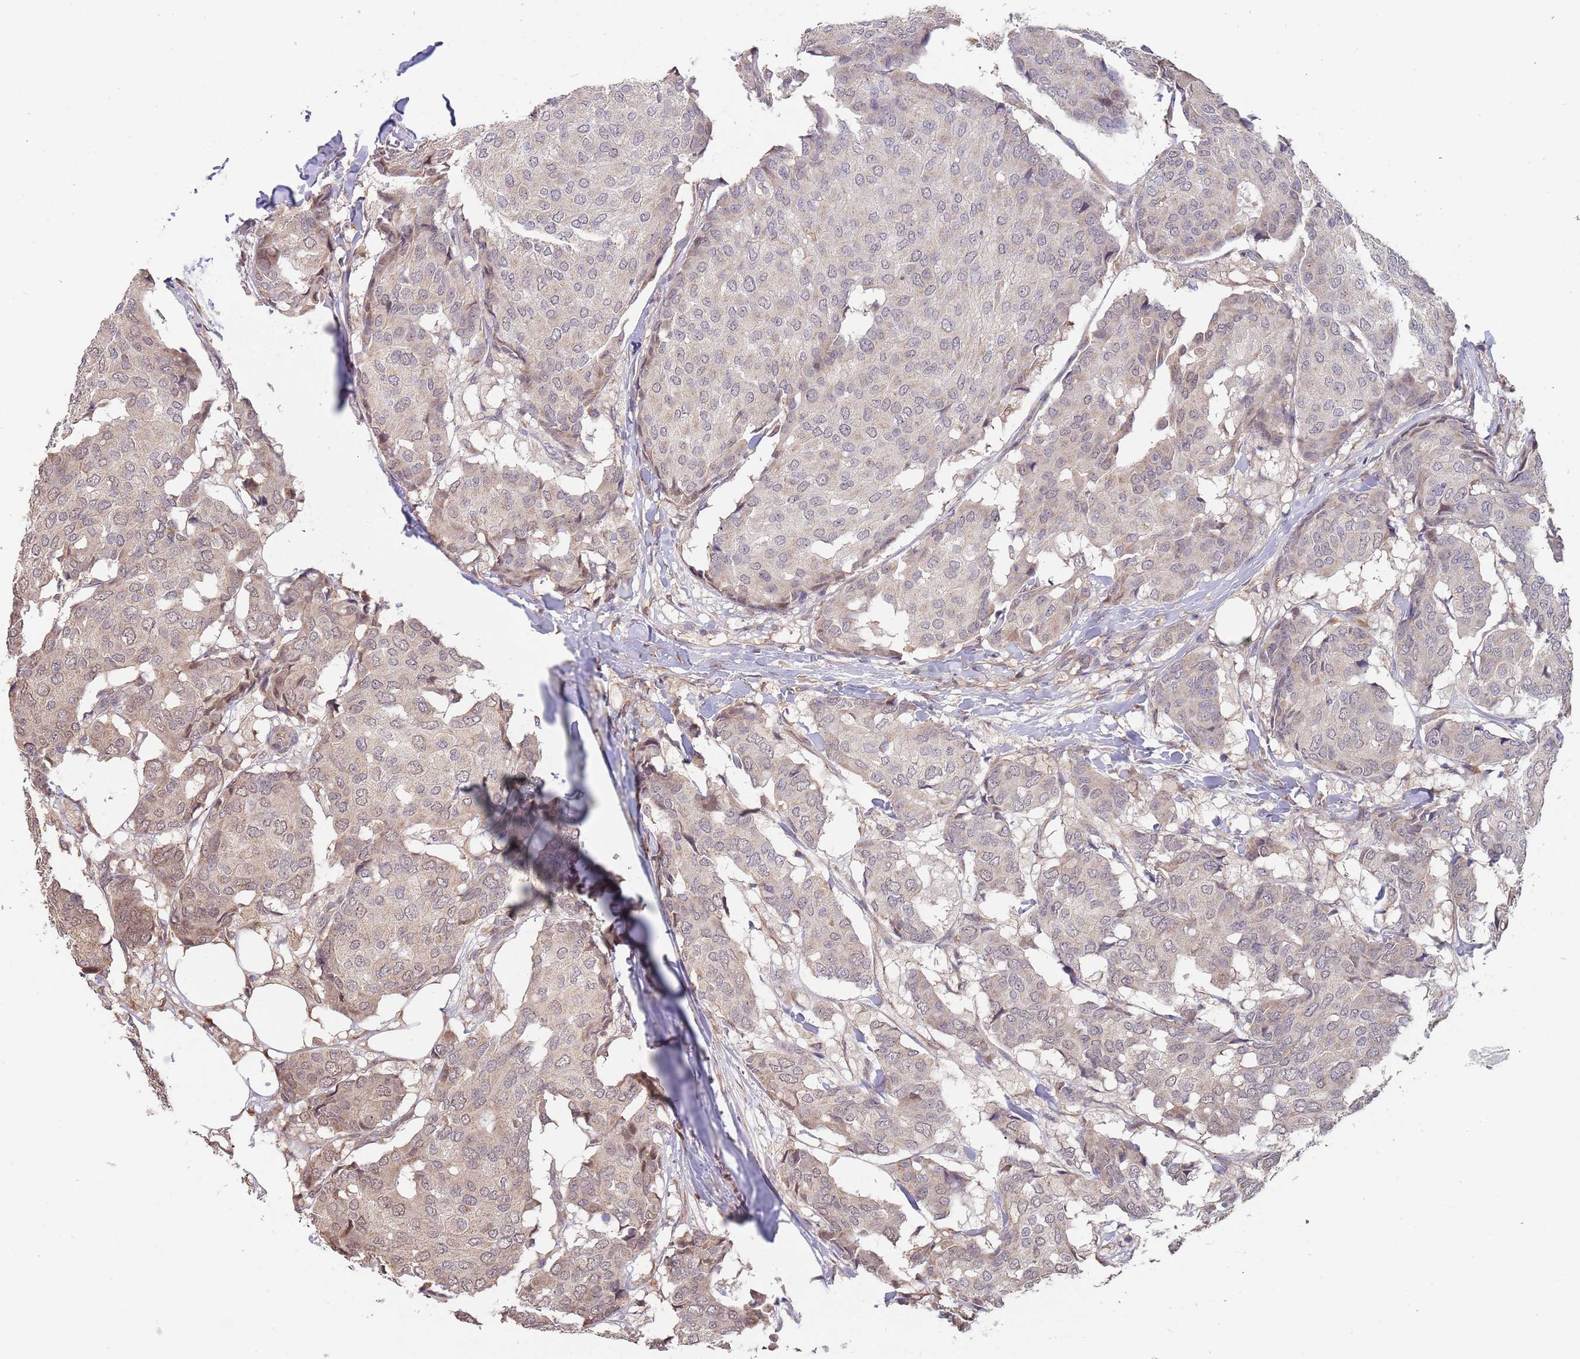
{"staining": {"intensity": "negative", "quantity": "none", "location": "none"}, "tissue": "breast cancer", "cell_type": "Tumor cells", "image_type": "cancer", "snomed": [{"axis": "morphology", "description": "Duct carcinoma"}, {"axis": "topography", "description": "Breast"}], "caption": "Immunohistochemical staining of breast cancer (infiltrating ductal carcinoma) displays no significant expression in tumor cells.", "gene": "TMEM64", "patient": {"sex": "female", "age": 75}}